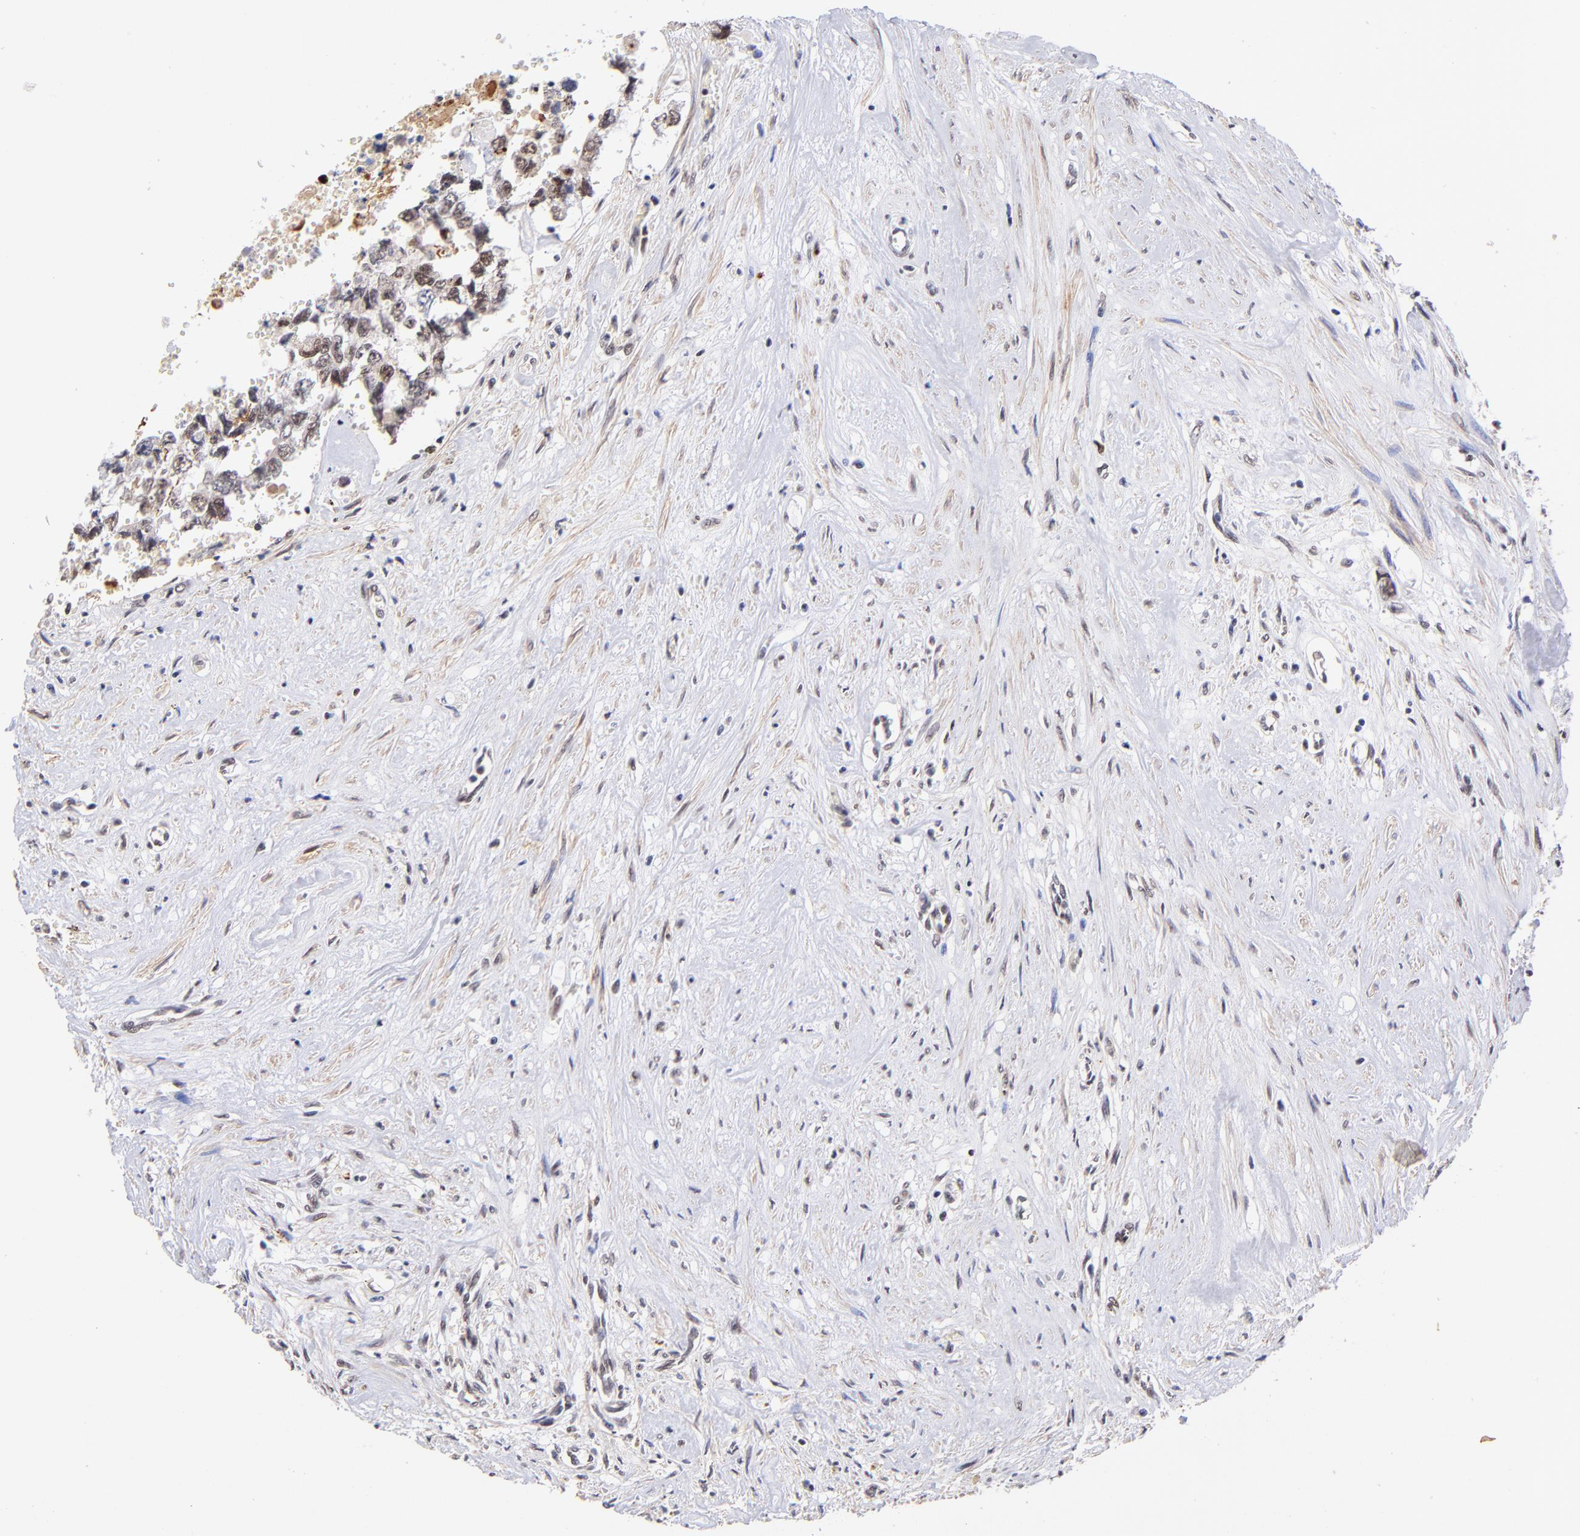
{"staining": {"intensity": "moderate", "quantity": ">75%", "location": "nuclear"}, "tissue": "testis cancer", "cell_type": "Tumor cells", "image_type": "cancer", "snomed": [{"axis": "morphology", "description": "Carcinoma, Embryonal, NOS"}, {"axis": "topography", "description": "Testis"}], "caption": "This micrograph displays IHC staining of human embryonal carcinoma (testis), with medium moderate nuclear positivity in approximately >75% of tumor cells.", "gene": "MIDEAS", "patient": {"sex": "male", "age": 31}}